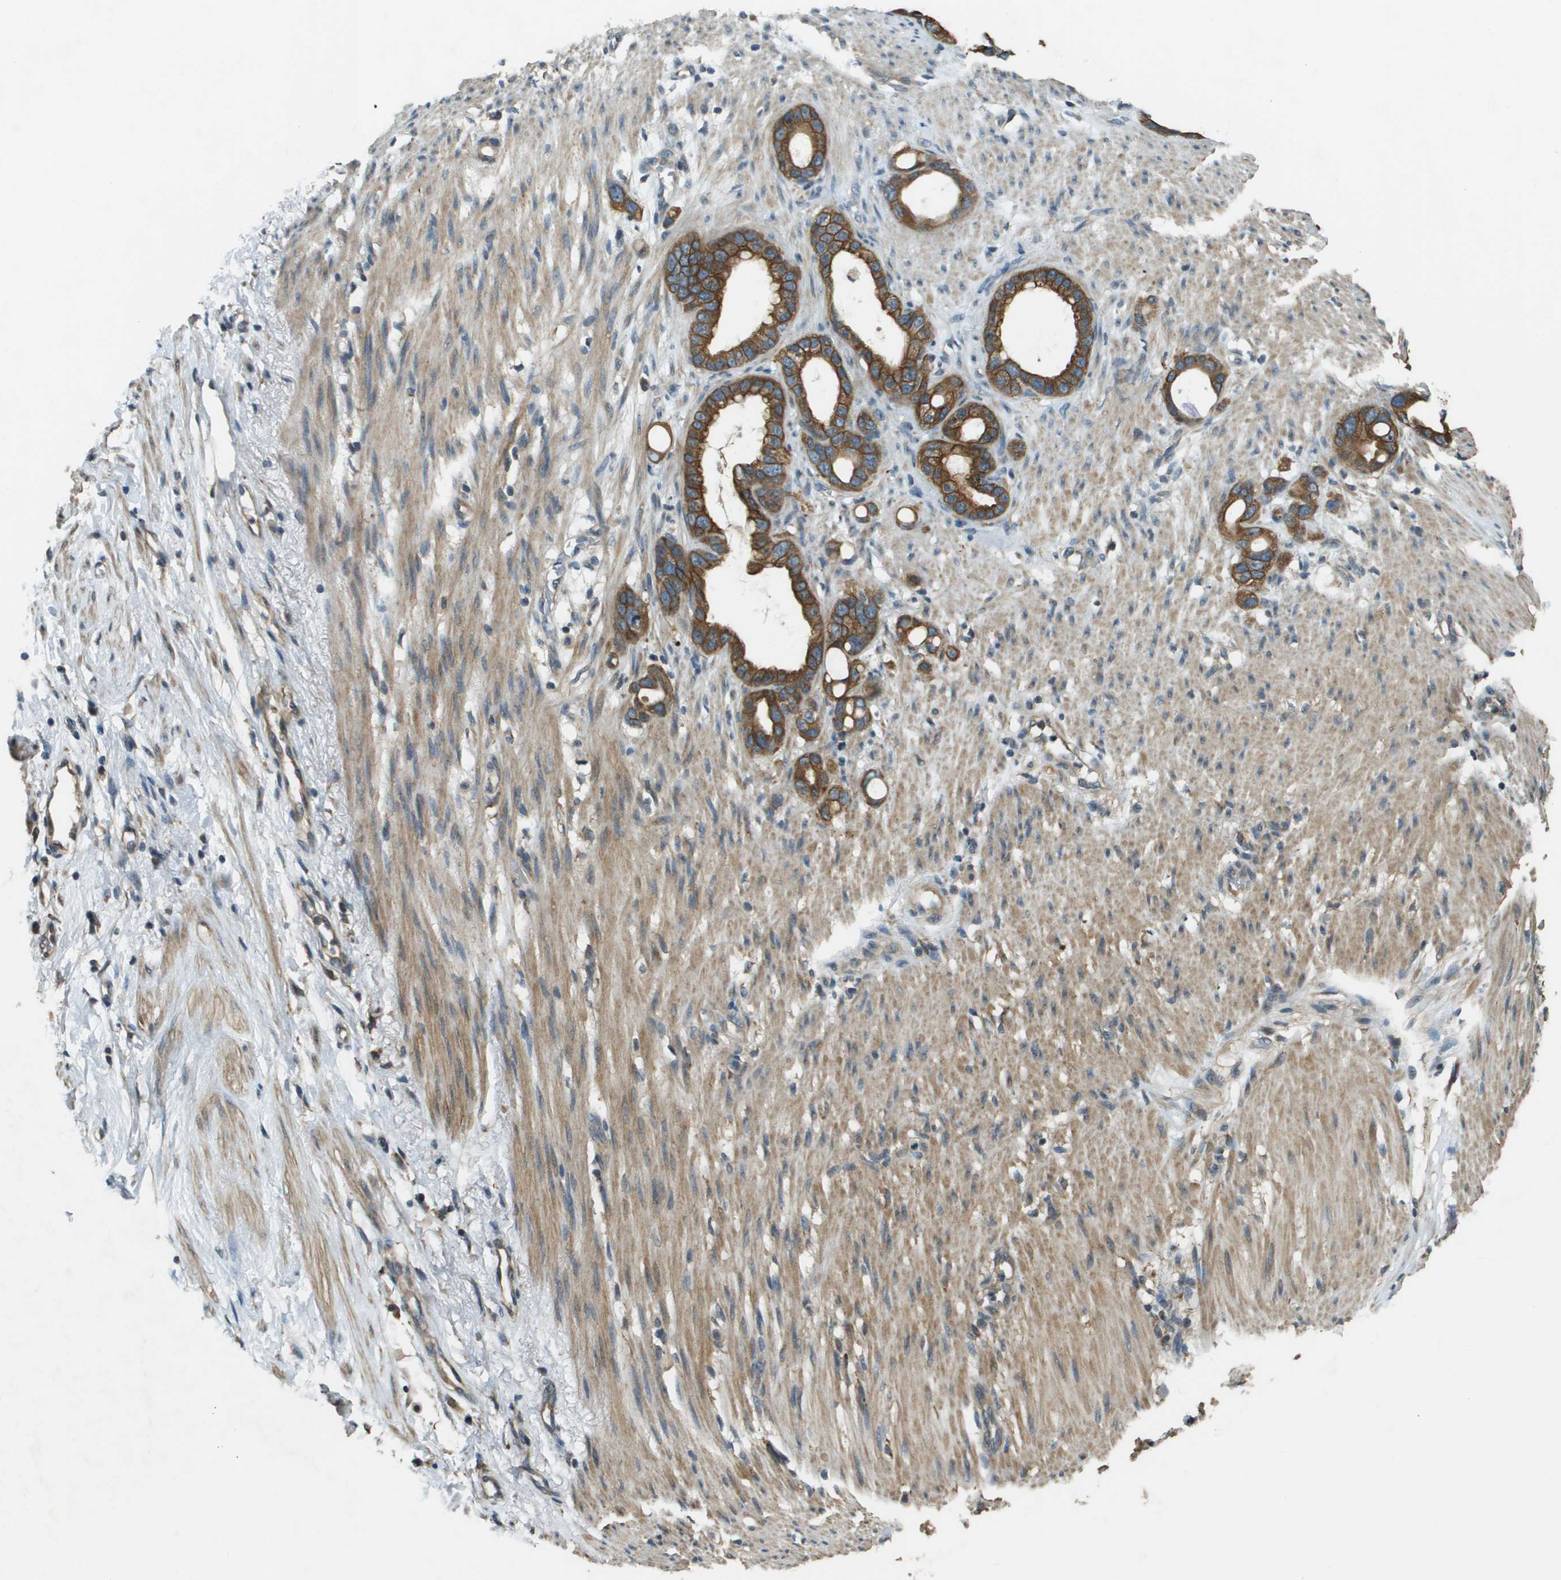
{"staining": {"intensity": "strong", "quantity": ">75%", "location": "cytoplasmic/membranous"}, "tissue": "stomach cancer", "cell_type": "Tumor cells", "image_type": "cancer", "snomed": [{"axis": "morphology", "description": "Adenocarcinoma, NOS"}, {"axis": "topography", "description": "Stomach"}], "caption": "Human stomach cancer (adenocarcinoma) stained with a protein marker demonstrates strong staining in tumor cells.", "gene": "CDKN2C", "patient": {"sex": "female", "age": 75}}